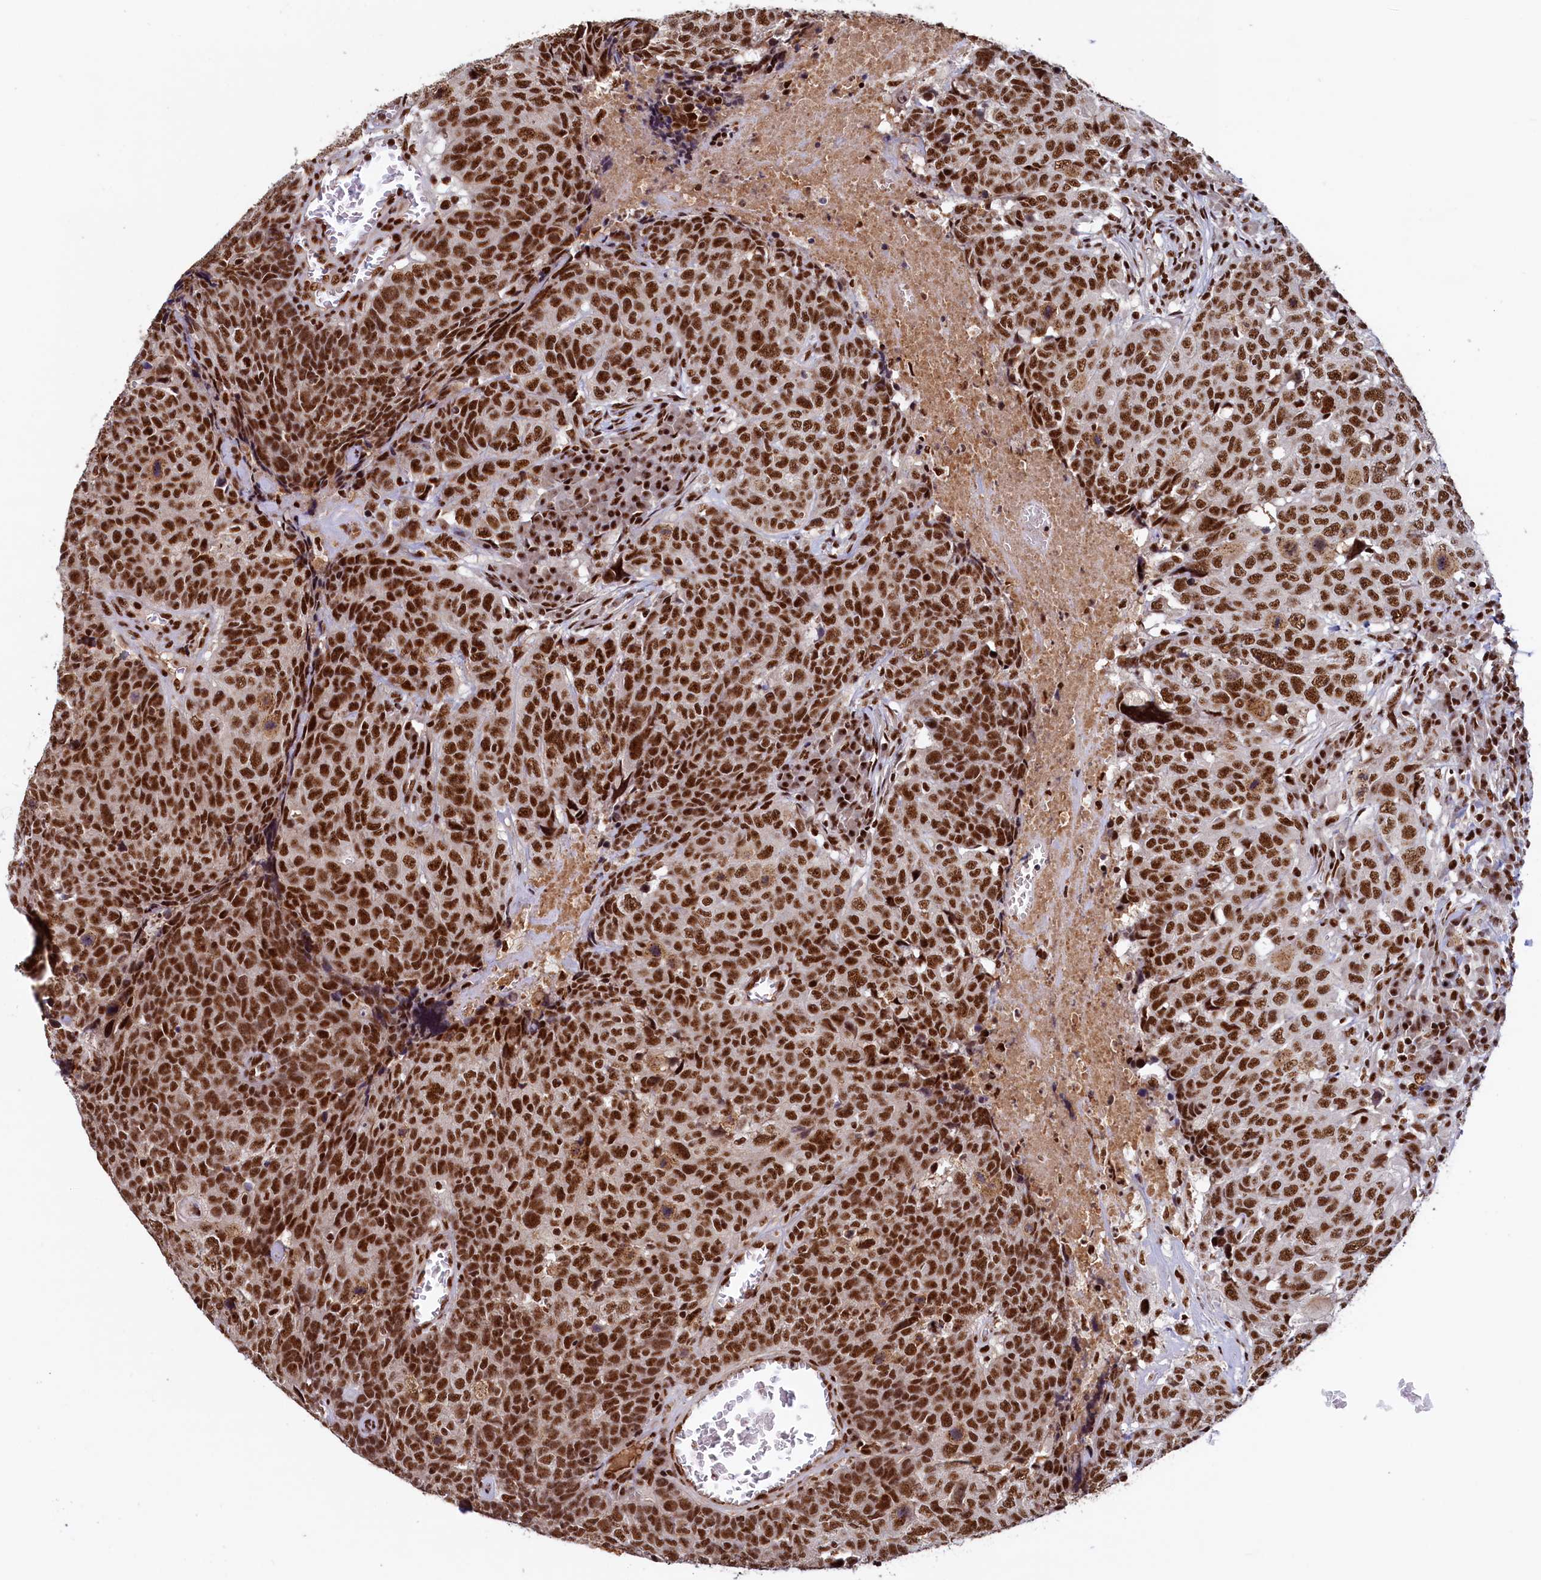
{"staining": {"intensity": "strong", "quantity": ">75%", "location": "nuclear"}, "tissue": "head and neck cancer", "cell_type": "Tumor cells", "image_type": "cancer", "snomed": [{"axis": "morphology", "description": "Squamous cell carcinoma, NOS"}, {"axis": "topography", "description": "Head-Neck"}], "caption": "An image showing strong nuclear staining in approximately >75% of tumor cells in head and neck cancer (squamous cell carcinoma), as visualized by brown immunohistochemical staining.", "gene": "ZC3H18", "patient": {"sex": "male", "age": 66}}